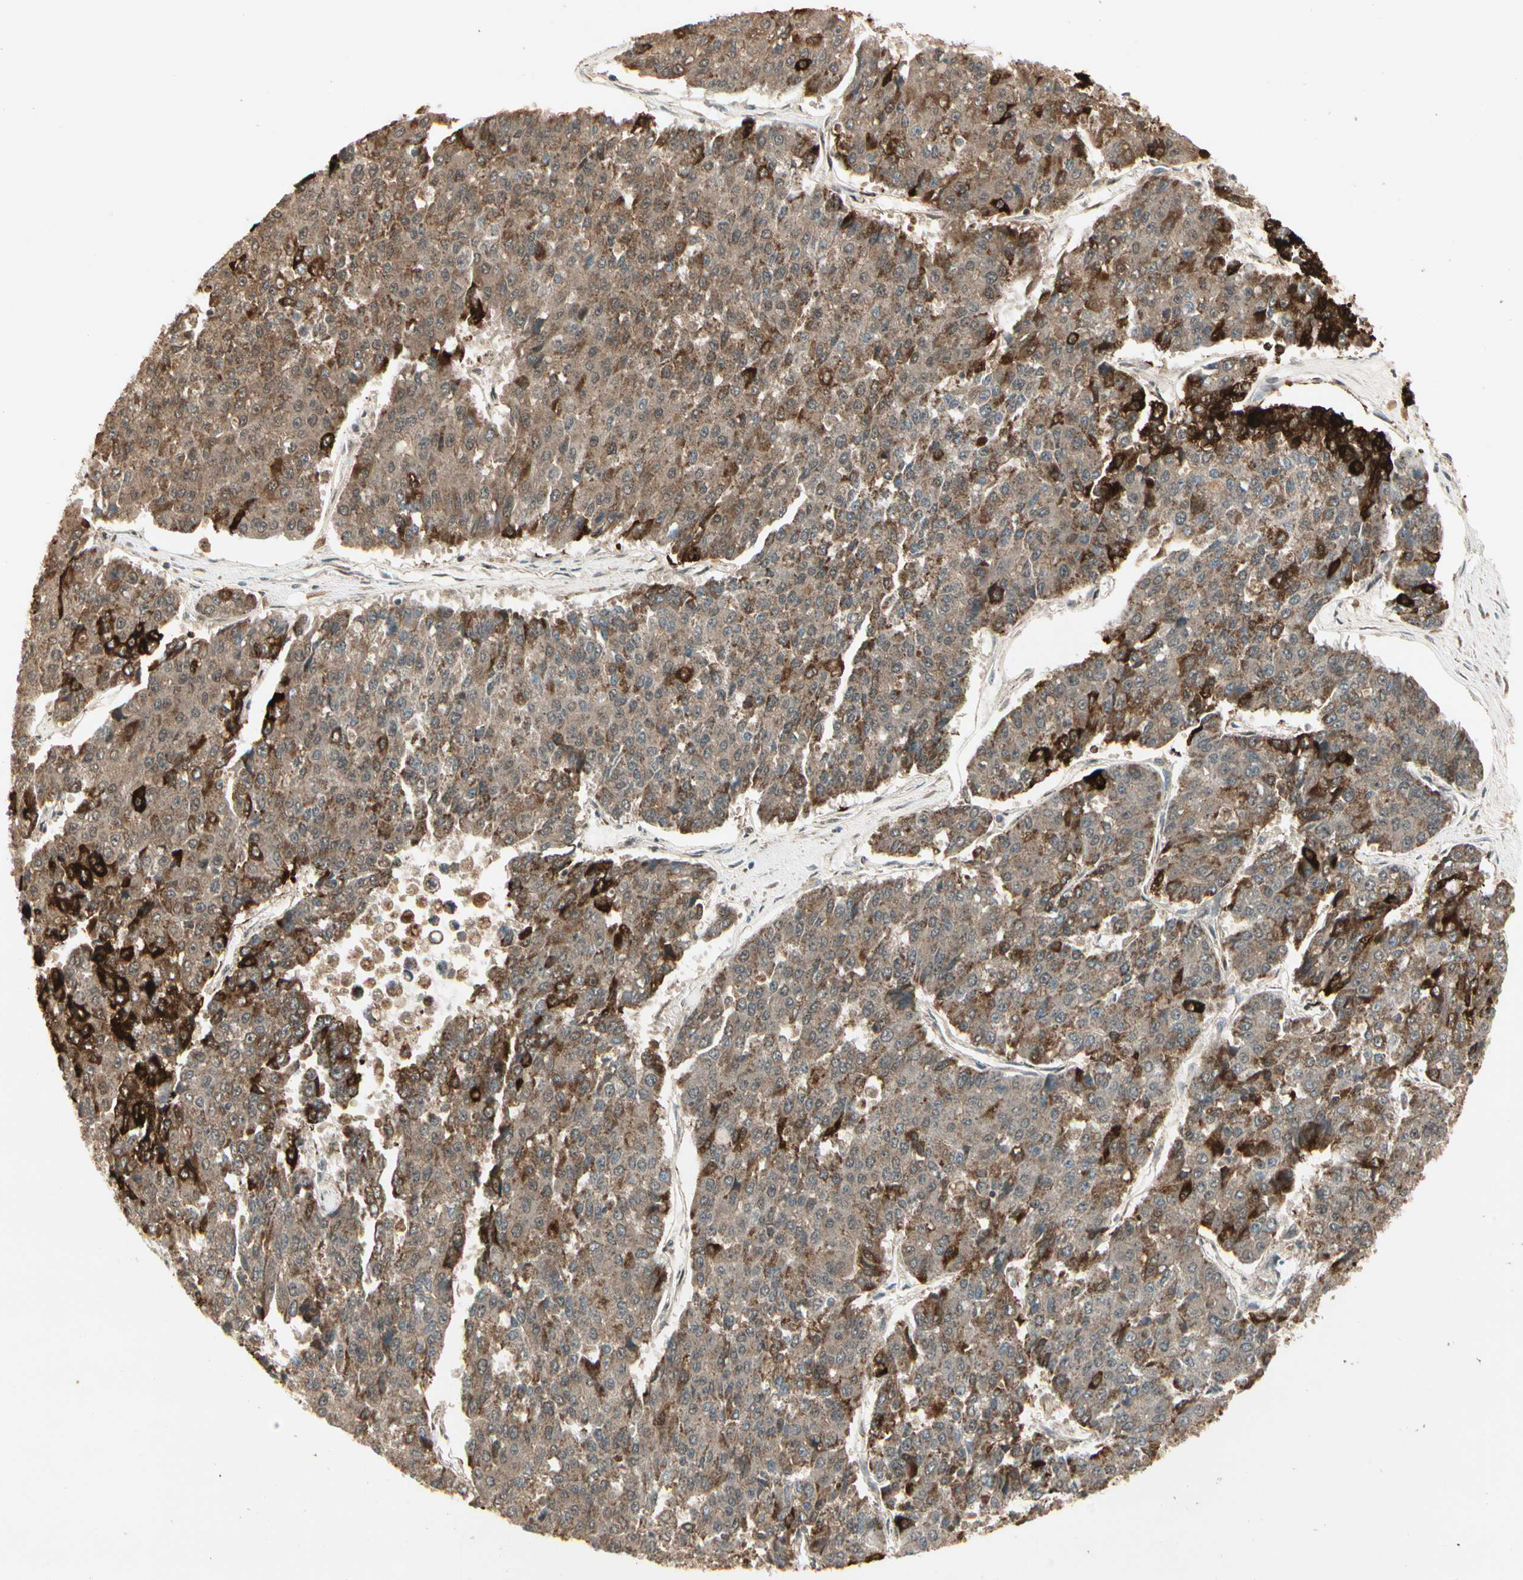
{"staining": {"intensity": "strong", "quantity": "<25%", "location": "cytoplasmic/membranous"}, "tissue": "pancreatic cancer", "cell_type": "Tumor cells", "image_type": "cancer", "snomed": [{"axis": "morphology", "description": "Adenocarcinoma, NOS"}, {"axis": "topography", "description": "Pancreas"}], "caption": "An immunohistochemistry (IHC) micrograph of neoplastic tissue is shown. Protein staining in brown labels strong cytoplasmic/membranous positivity in adenocarcinoma (pancreatic) within tumor cells.", "gene": "GLUL", "patient": {"sex": "male", "age": 50}}